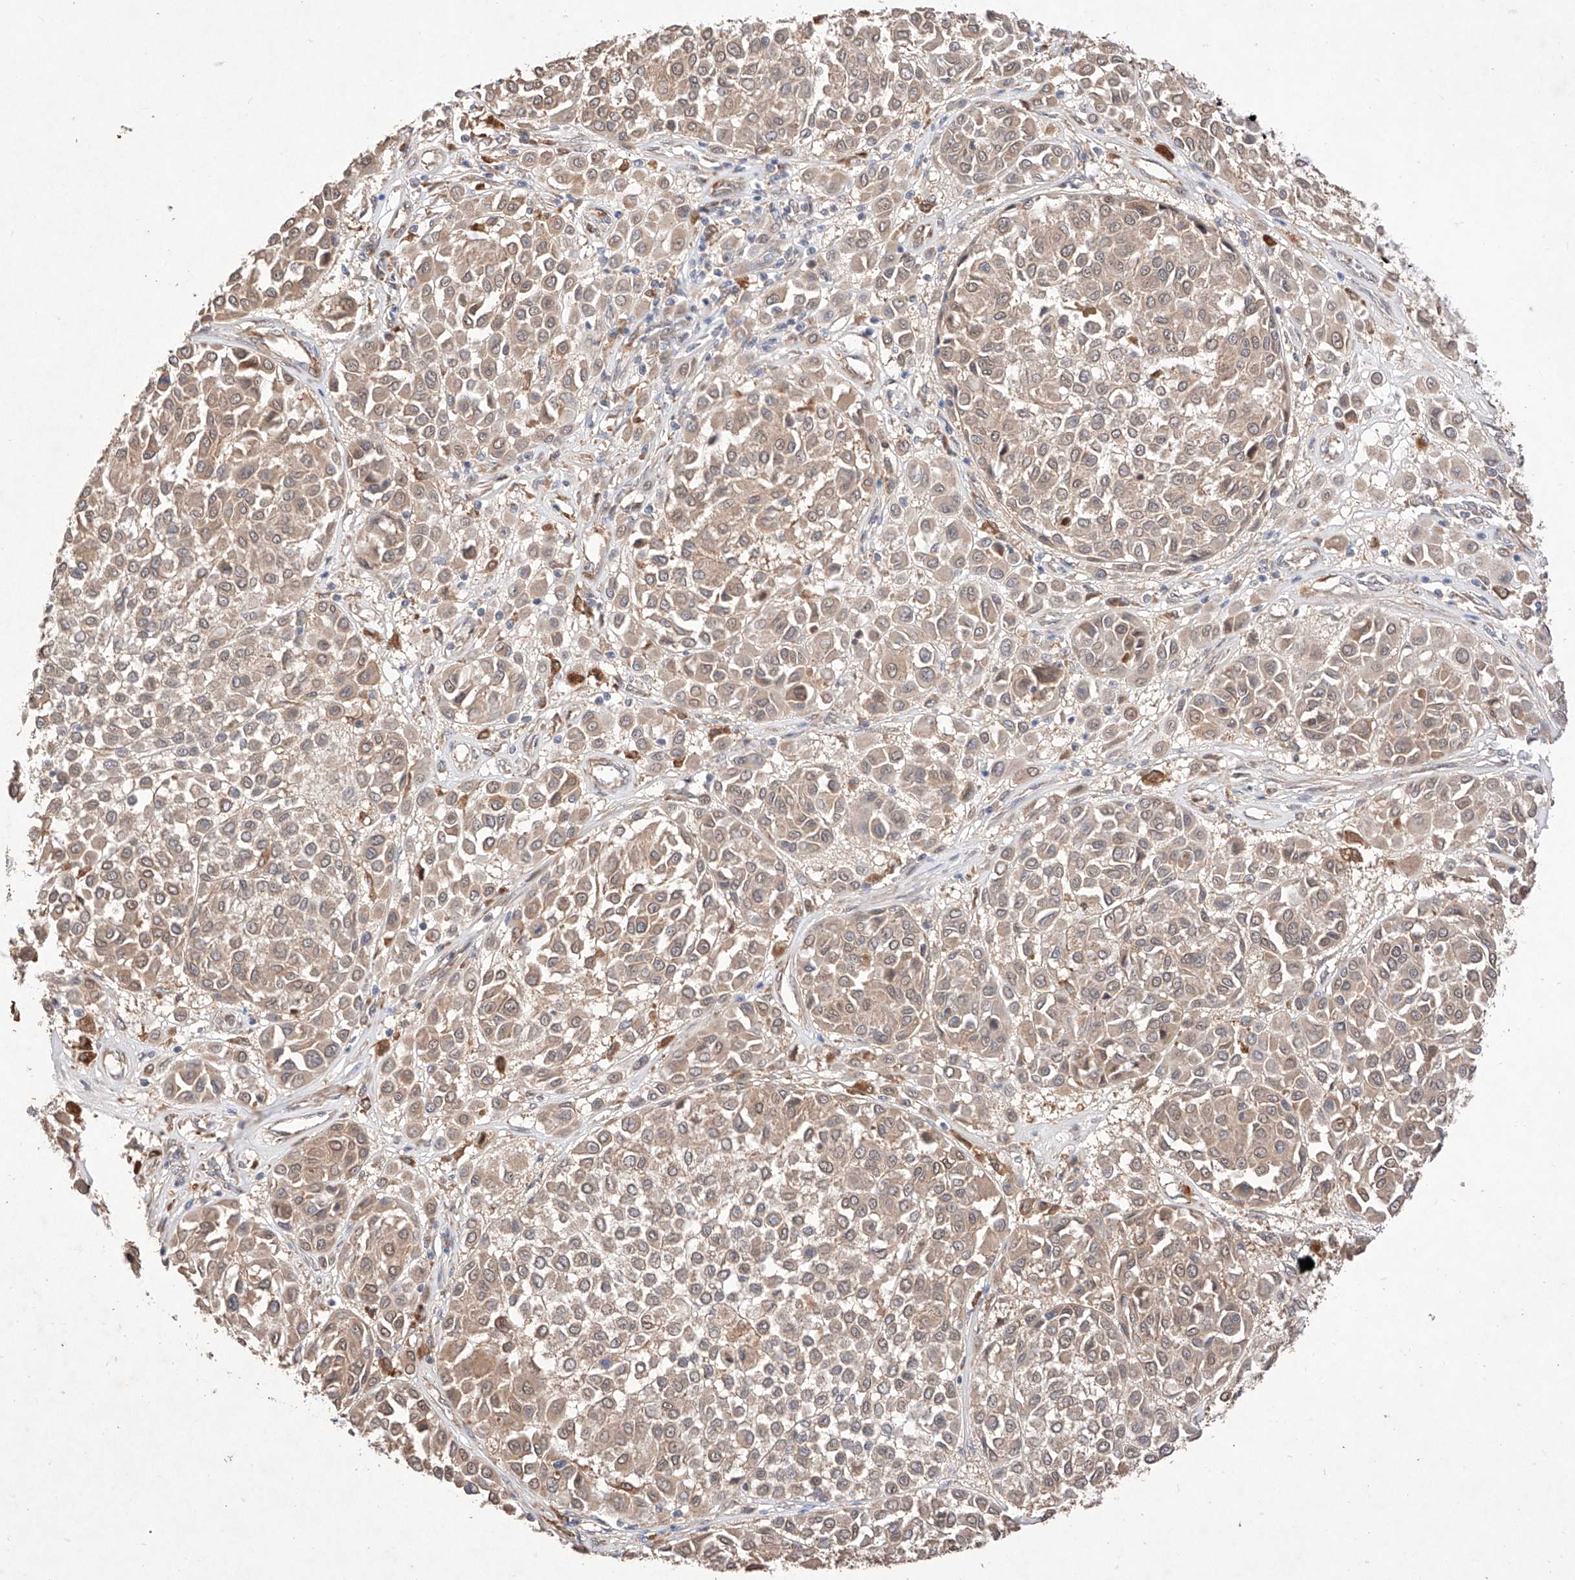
{"staining": {"intensity": "weak", "quantity": ">75%", "location": "cytoplasmic/membranous,nuclear"}, "tissue": "melanoma", "cell_type": "Tumor cells", "image_type": "cancer", "snomed": [{"axis": "morphology", "description": "Malignant melanoma, Metastatic site"}, {"axis": "topography", "description": "Soft tissue"}], "caption": "Malignant melanoma (metastatic site) stained with DAB immunohistochemistry reveals low levels of weak cytoplasmic/membranous and nuclear staining in approximately >75% of tumor cells. The staining was performed using DAB (3,3'-diaminobenzidine), with brown indicating positive protein expression. Nuclei are stained blue with hematoxylin.", "gene": "C6orf62", "patient": {"sex": "male", "age": 41}}